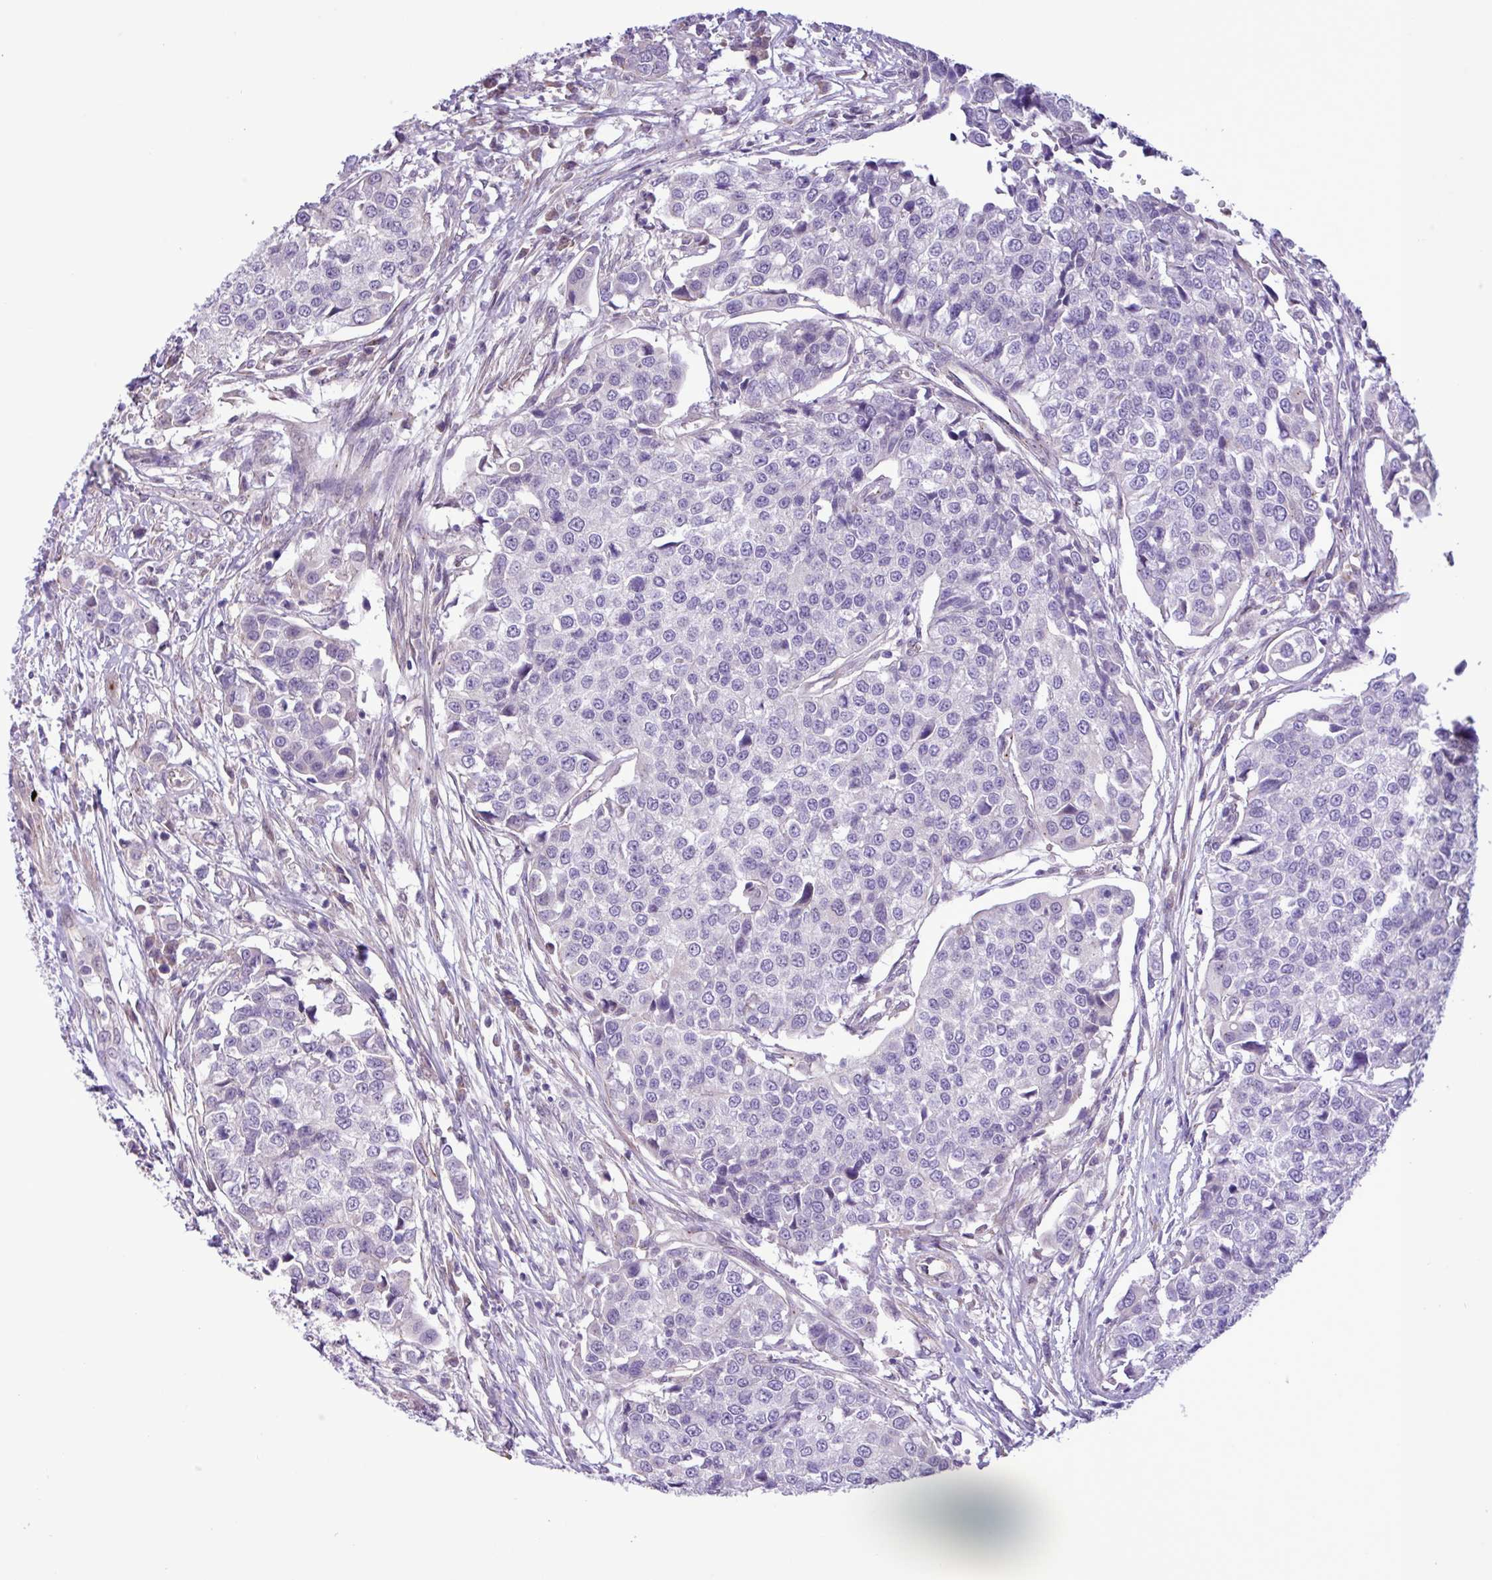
{"staining": {"intensity": "negative", "quantity": "none", "location": "none"}, "tissue": "urothelial cancer", "cell_type": "Tumor cells", "image_type": "cancer", "snomed": [{"axis": "morphology", "description": "Urothelial carcinoma, Low grade"}, {"axis": "topography", "description": "Urinary bladder"}], "caption": "An immunohistochemistry (IHC) photomicrograph of urothelial cancer is shown. There is no staining in tumor cells of urothelial cancer.", "gene": "SPINK8", "patient": {"sex": "female", "age": 78}}